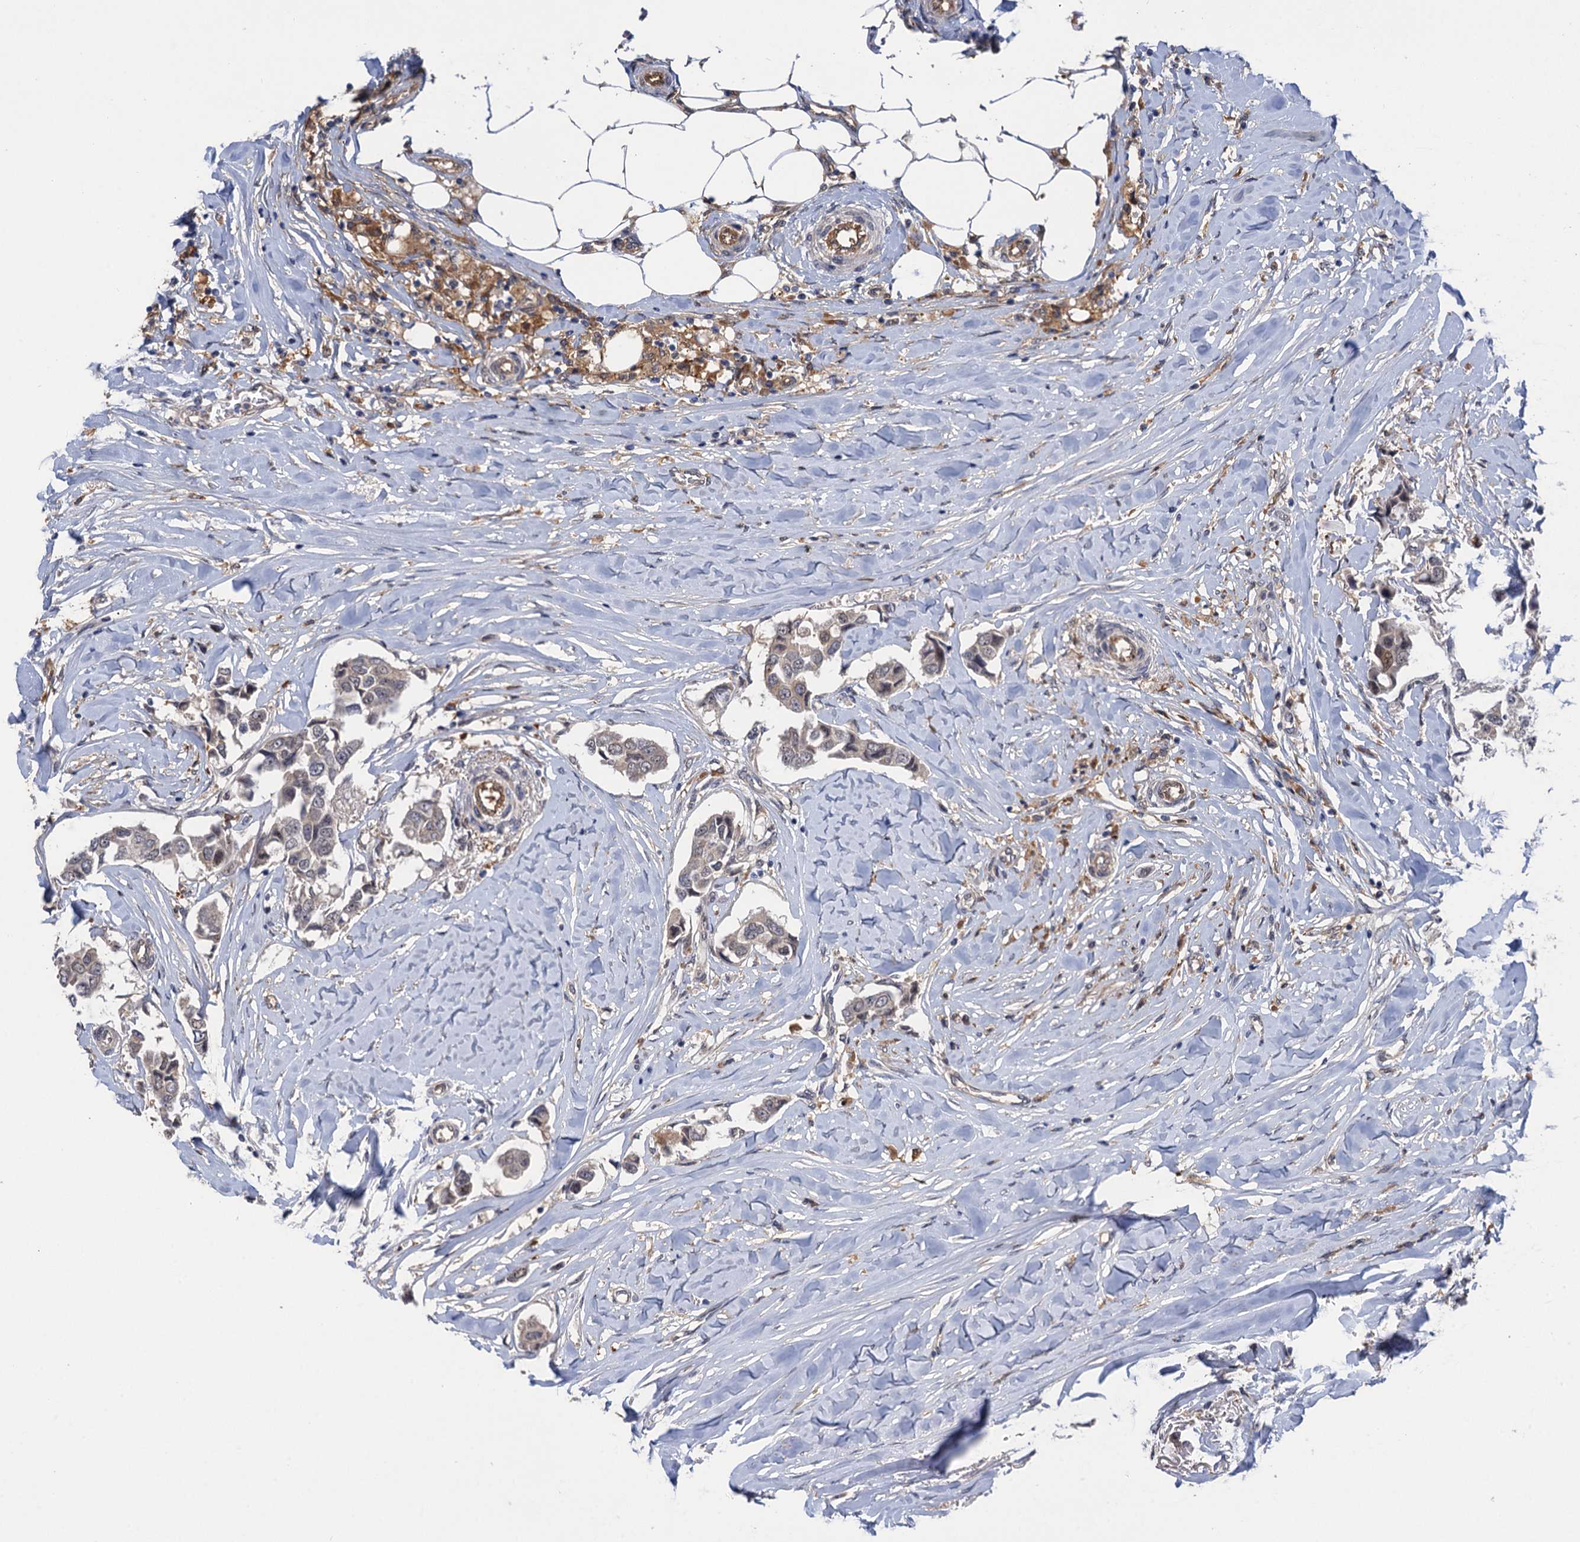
{"staining": {"intensity": "moderate", "quantity": "<25%", "location": "nuclear"}, "tissue": "breast cancer", "cell_type": "Tumor cells", "image_type": "cancer", "snomed": [{"axis": "morphology", "description": "Duct carcinoma"}, {"axis": "topography", "description": "Breast"}], "caption": "An image showing moderate nuclear staining in about <25% of tumor cells in breast cancer (invasive ductal carcinoma), as visualized by brown immunohistochemical staining.", "gene": "NEK8", "patient": {"sex": "female", "age": 80}}